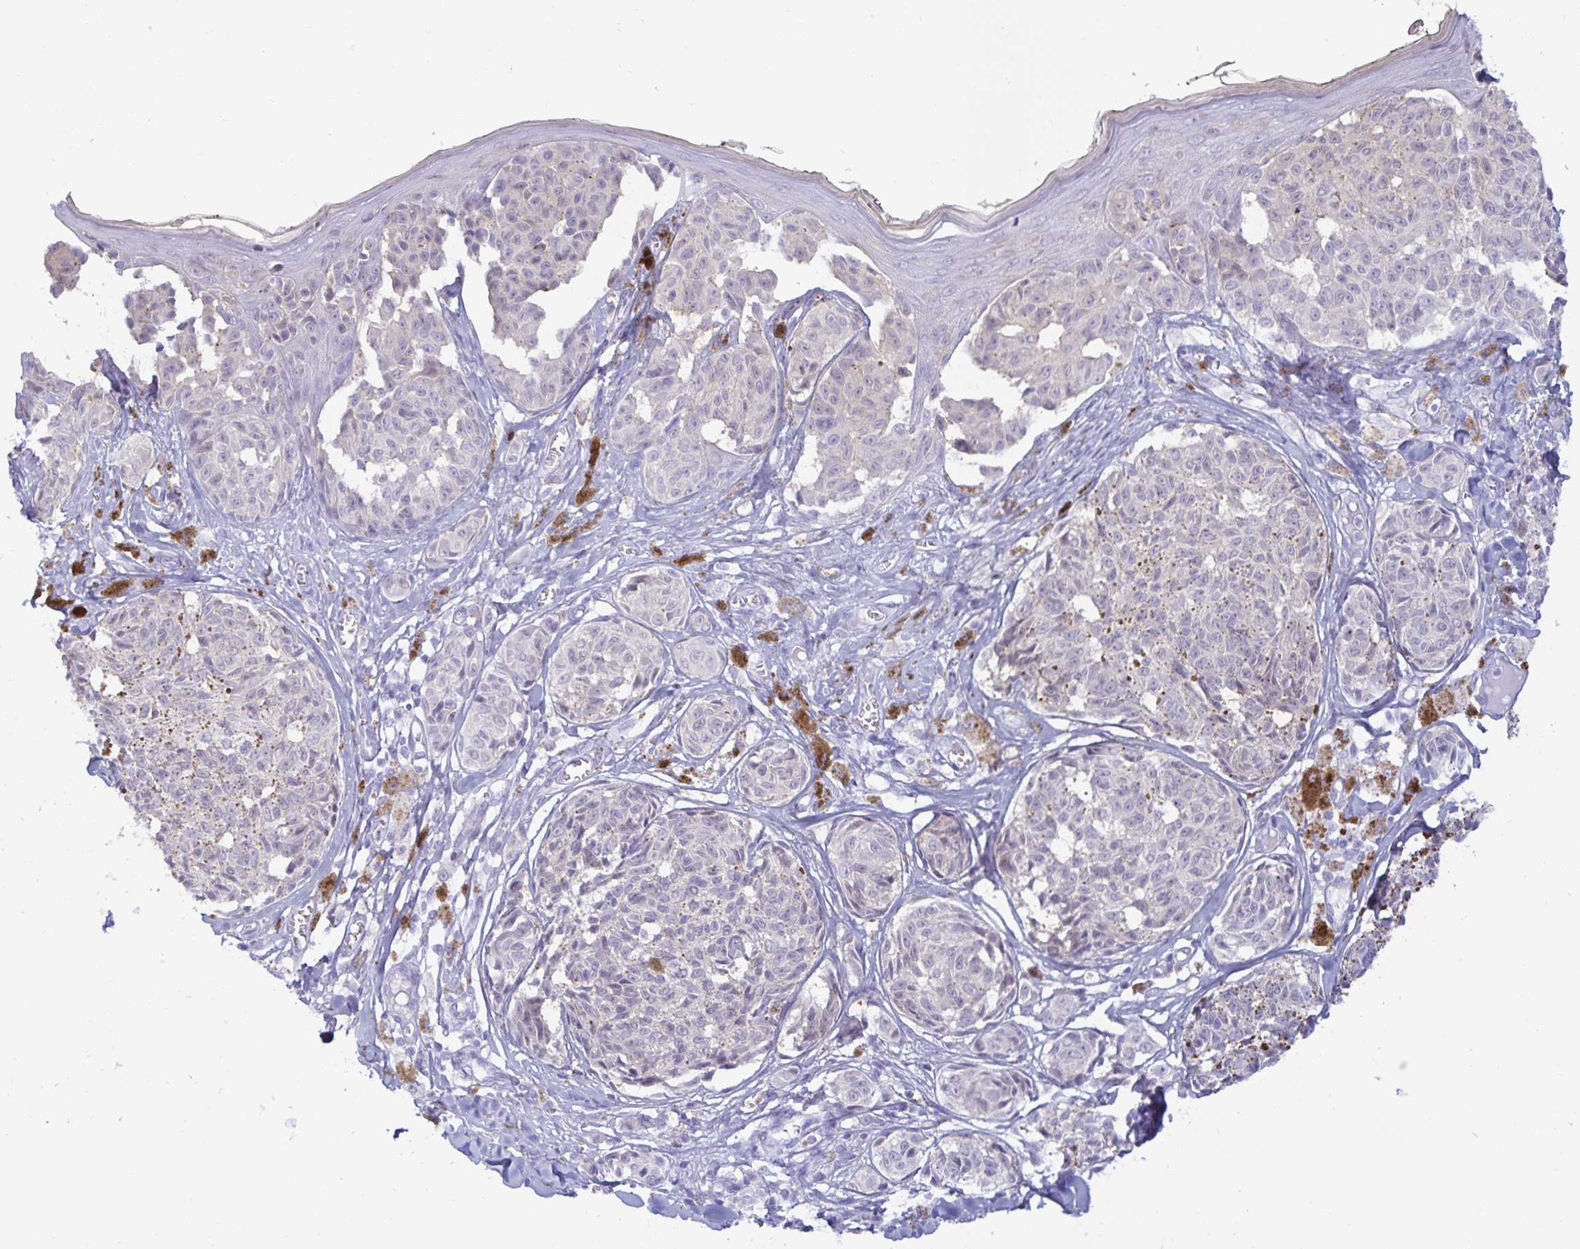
{"staining": {"intensity": "negative", "quantity": "none", "location": "none"}, "tissue": "melanoma", "cell_type": "Tumor cells", "image_type": "cancer", "snomed": [{"axis": "morphology", "description": "Malignant melanoma, NOS"}, {"axis": "topography", "description": "Skin"}], "caption": "Protein analysis of melanoma shows no significant staining in tumor cells. (Brightfield microscopy of DAB (3,3'-diaminobenzidine) immunohistochemistry (IHC) at high magnification).", "gene": "MON2", "patient": {"sex": "female", "age": 43}}